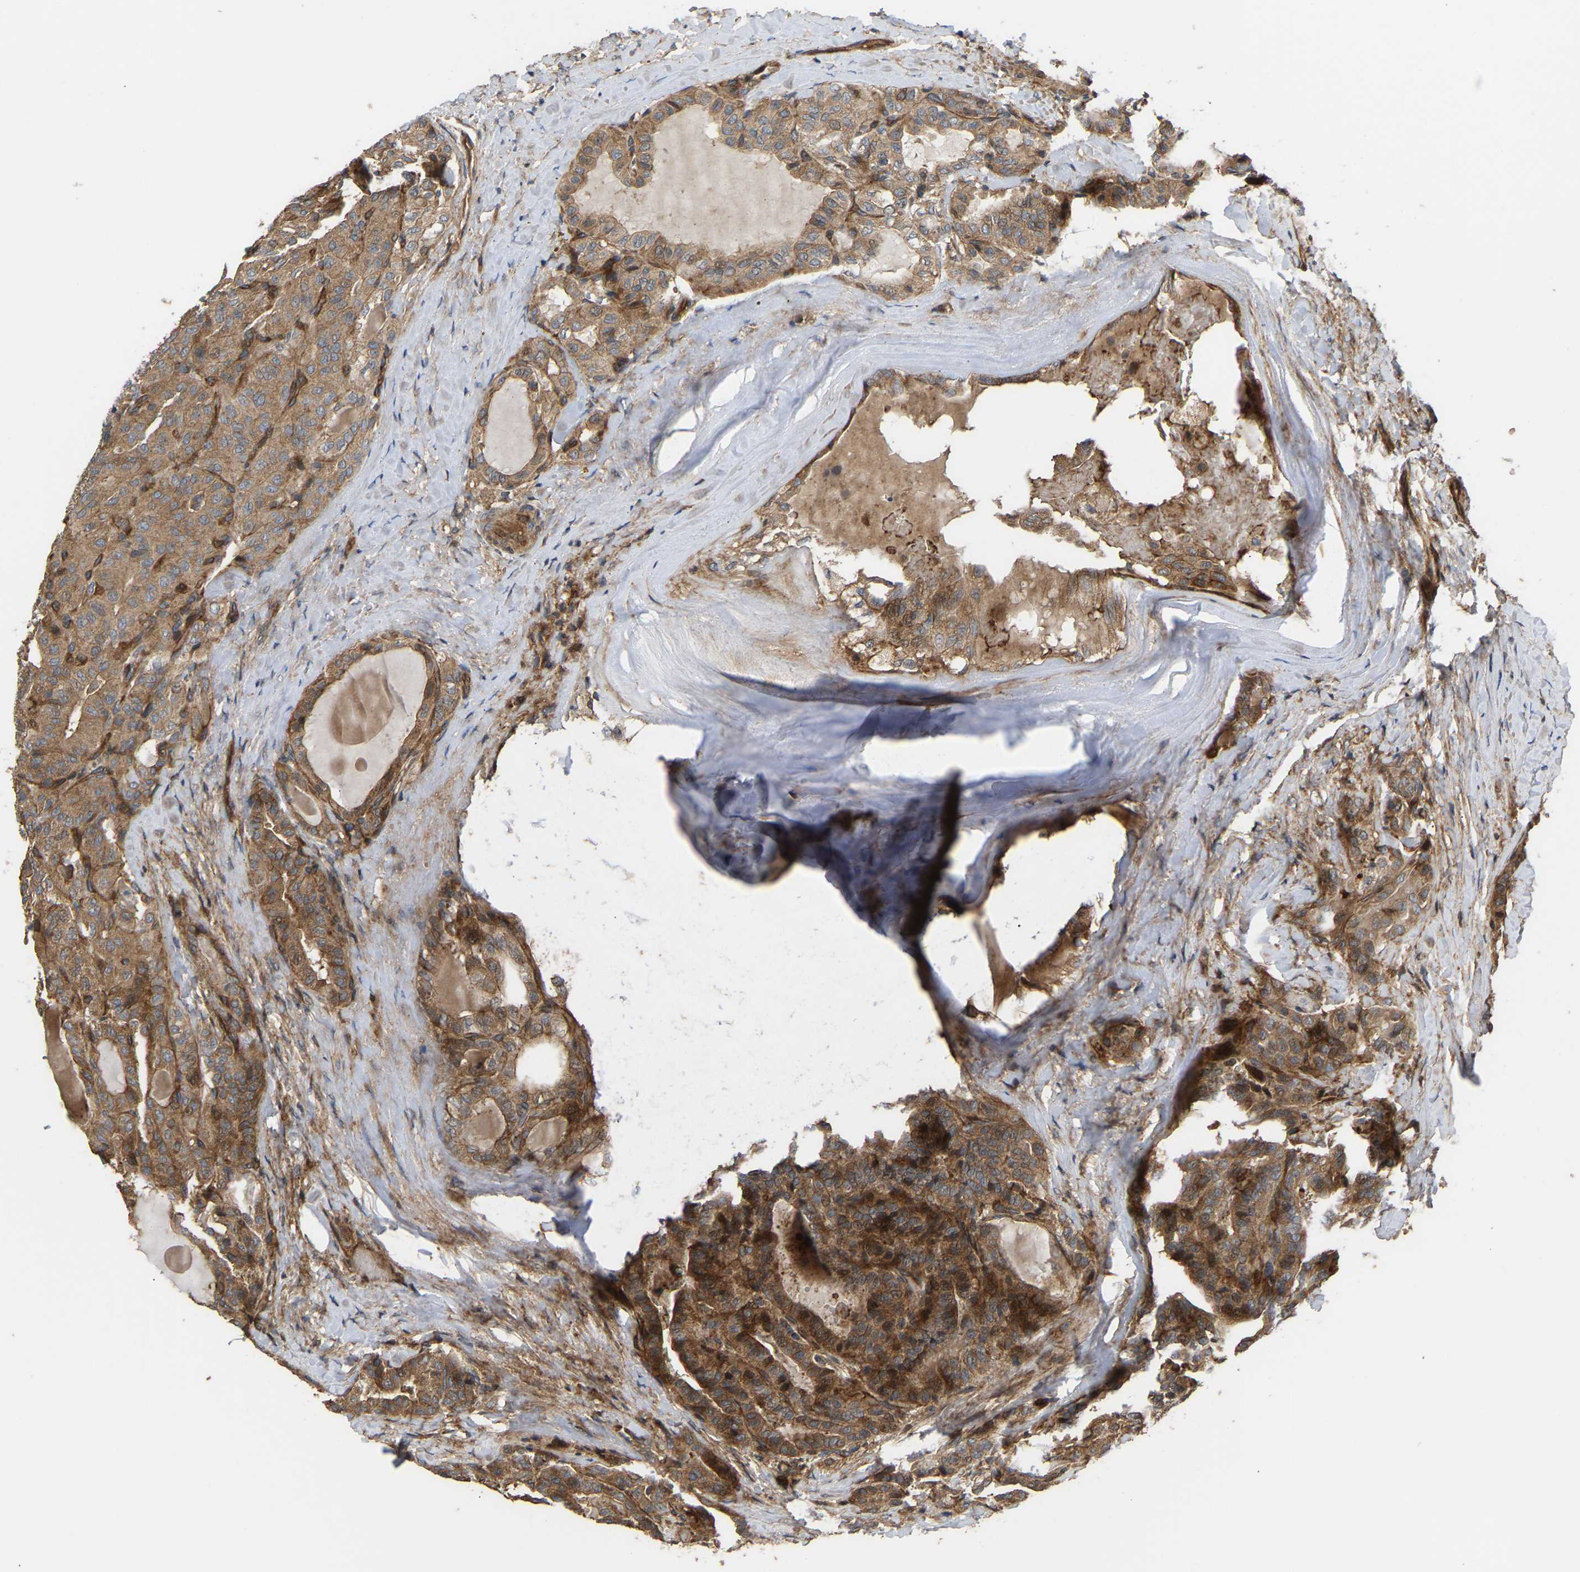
{"staining": {"intensity": "moderate", "quantity": ">75%", "location": "cytoplasmic/membranous,nuclear"}, "tissue": "thyroid cancer", "cell_type": "Tumor cells", "image_type": "cancer", "snomed": [{"axis": "morphology", "description": "Papillary adenocarcinoma, NOS"}, {"axis": "topography", "description": "Thyroid gland"}], "caption": "An IHC photomicrograph of tumor tissue is shown. Protein staining in brown shows moderate cytoplasmic/membranous and nuclear positivity in papillary adenocarcinoma (thyroid) within tumor cells.", "gene": "STAU1", "patient": {"sex": "male", "age": 77}}